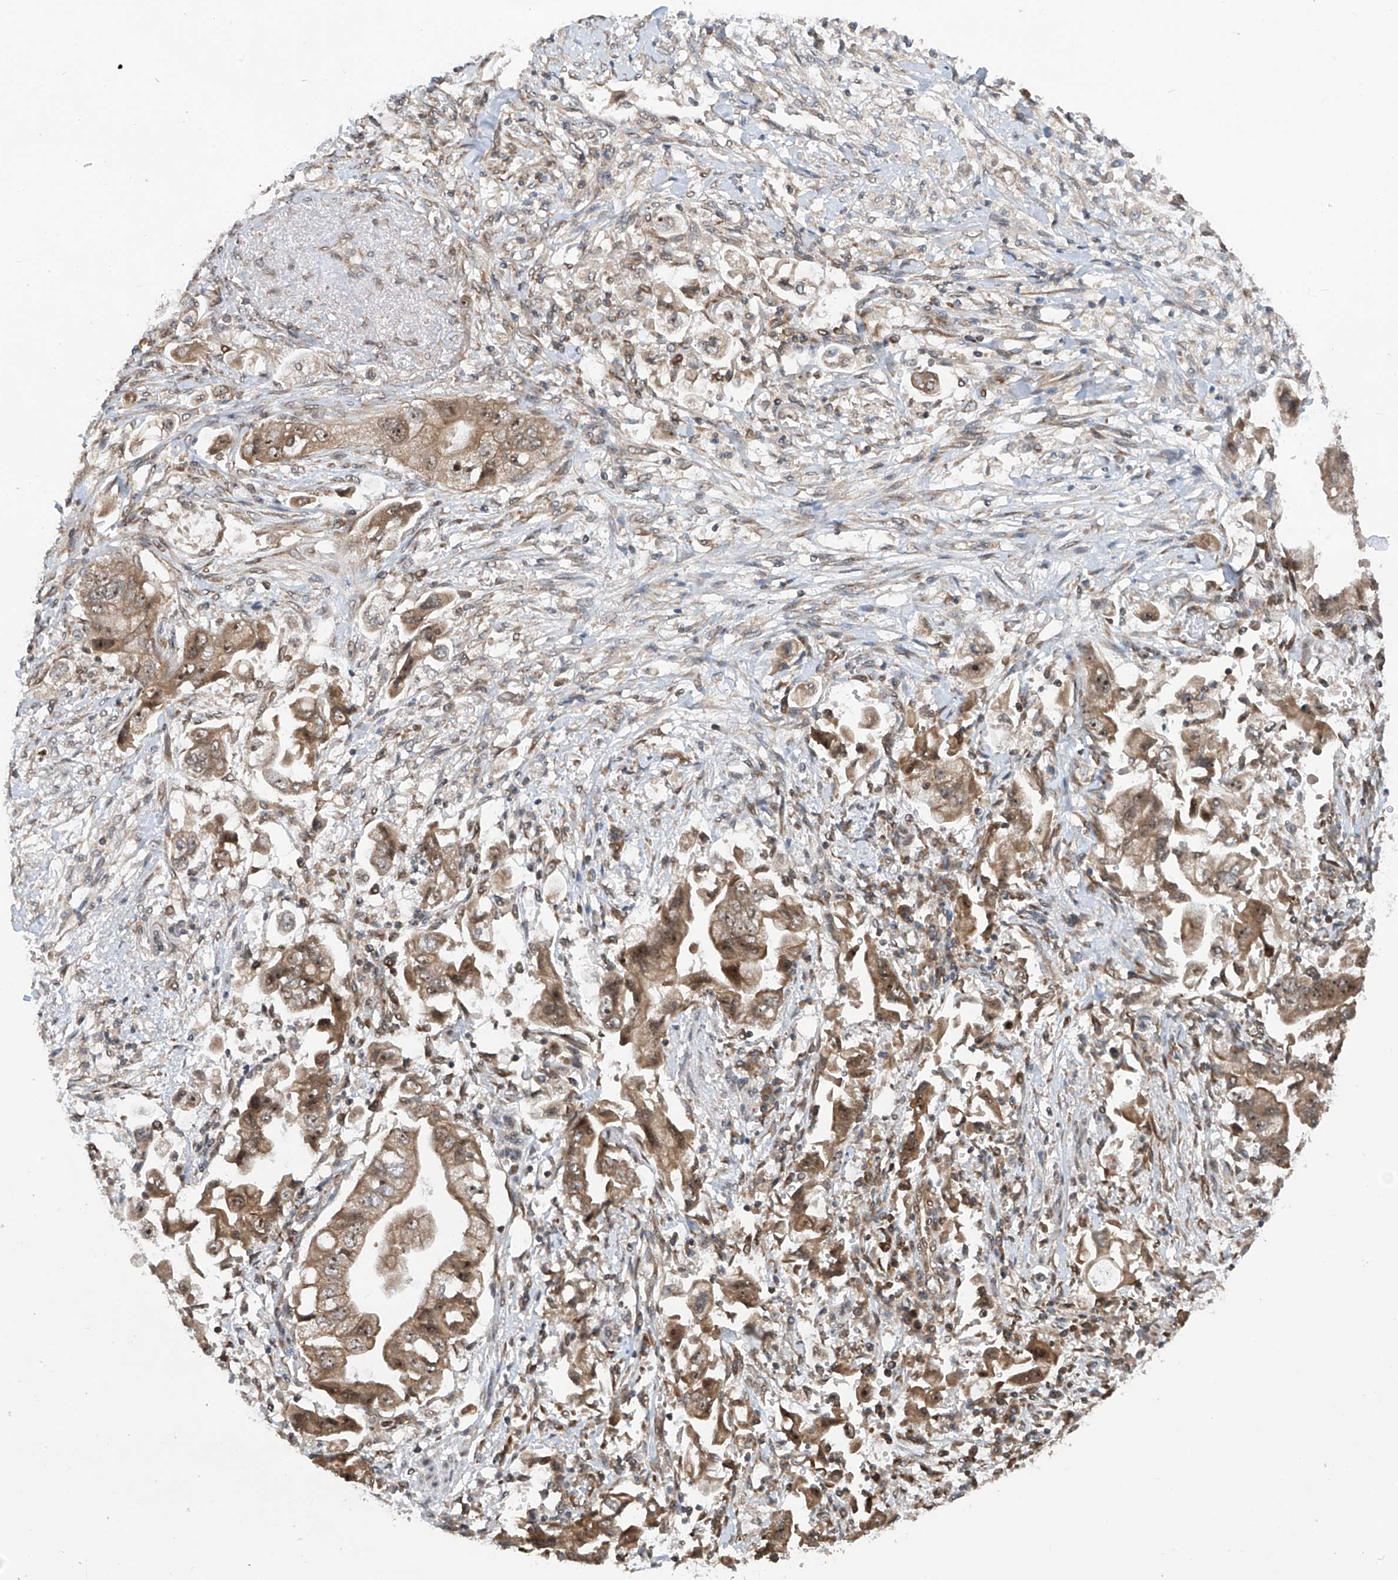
{"staining": {"intensity": "moderate", "quantity": ">75%", "location": "cytoplasmic/membranous,nuclear"}, "tissue": "stomach cancer", "cell_type": "Tumor cells", "image_type": "cancer", "snomed": [{"axis": "morphology", "description": "Adenocarcinoma, NOS"}, {"axis": "topography", "description": "Stomach"}], "caption": "Approximately >75% of tumor cells in stomach cancer reveal moderate cytoplasmic/membranous and nuclear protein expression as visualized by brown immunohistochemical staining.", "gene": "C1orf131", "patient": {"sex": "male", "age": 62}}